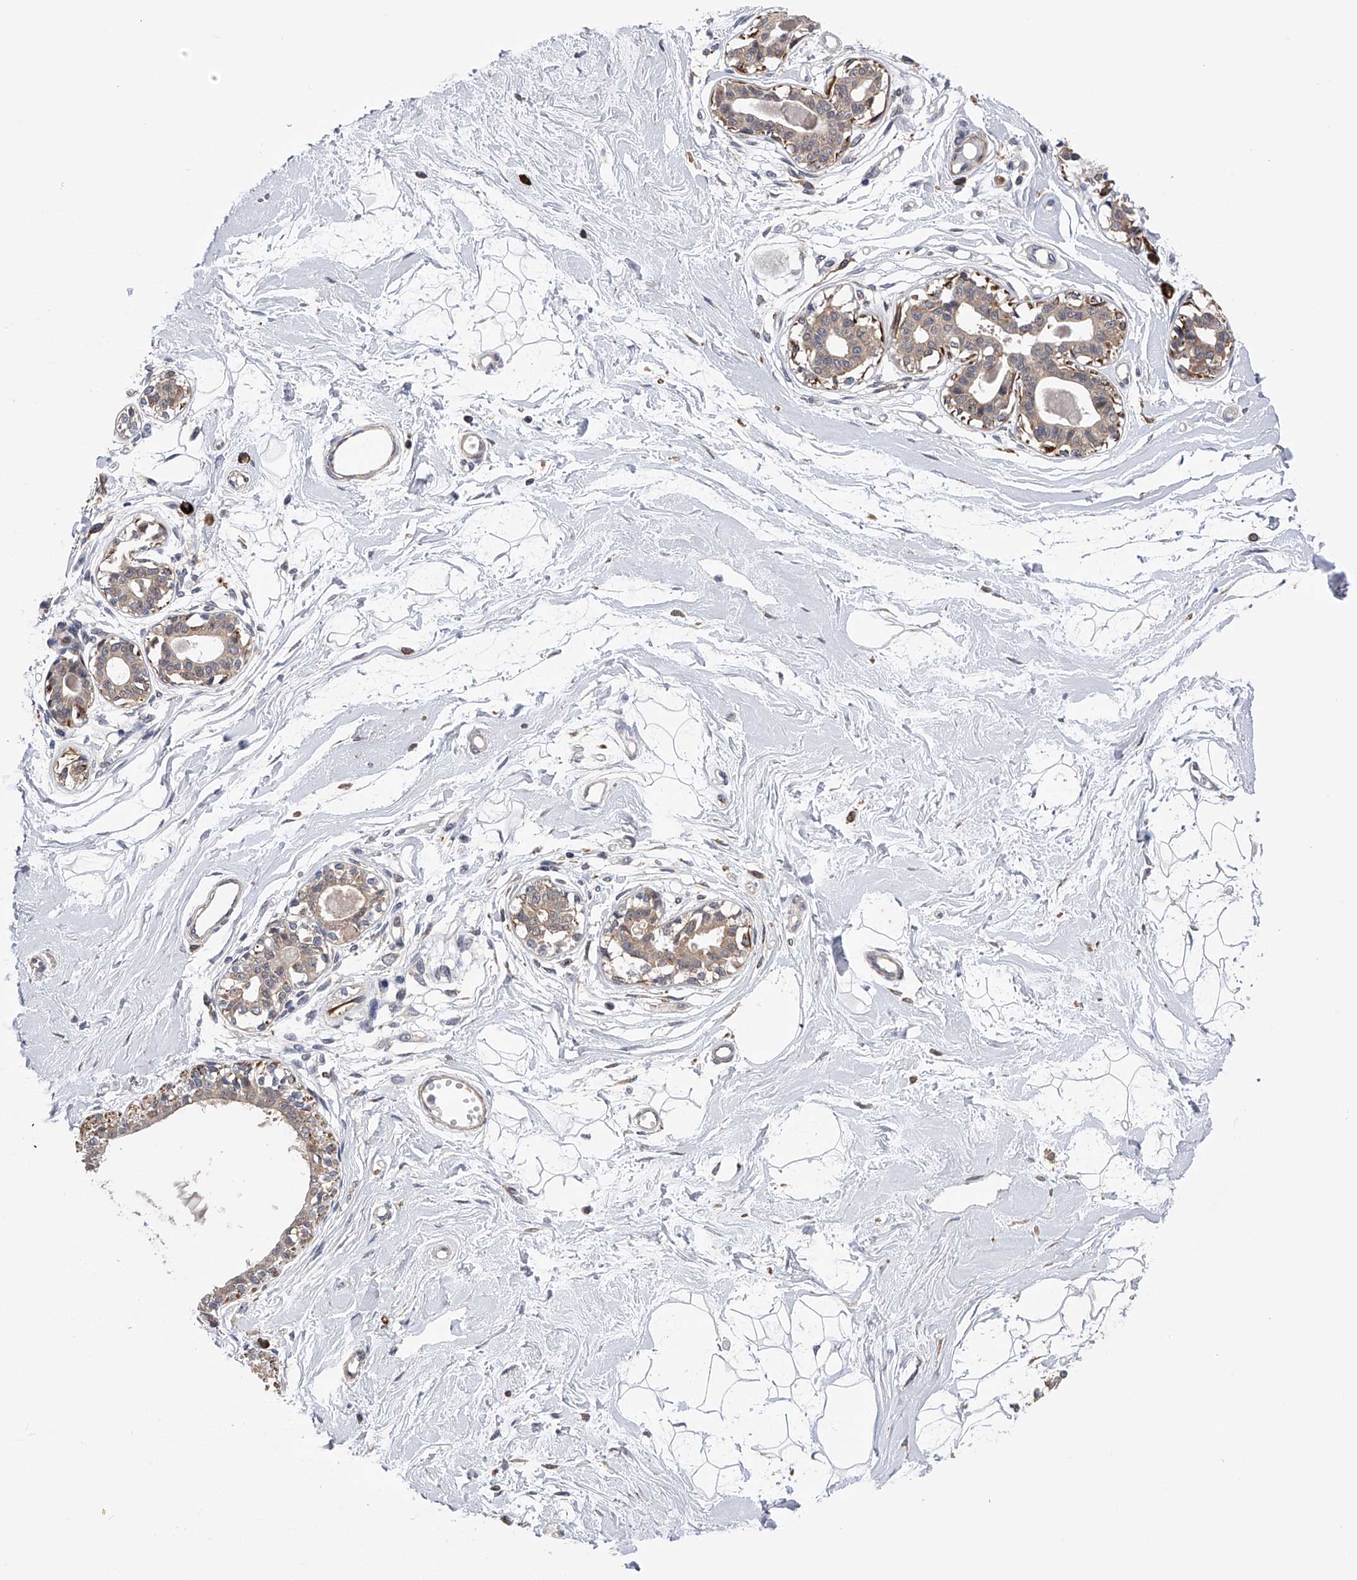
{"staining": {"intensity": "negative", "quantity": "none", "location": "none"}, "tissue": "breast", "cell_type": "Adipocytes", "image_type": "normal", "snomed": [{"axis": "morphology", "description": "Normal tissue, NOS"}, {"axis": "topography", "description": "Breast"}], "caption": "IHC image of normal human breast stained for a protein (brown), which demonstrates no positivity in adipocytes. (Stains: DAB immunohistochemistry (IHC) with hematoxylin counter stain, Microscopy: brightfield microscopy at high magnification).", "gene": "SPOCK1", "patient": {"sex": "female", "age": 45}}